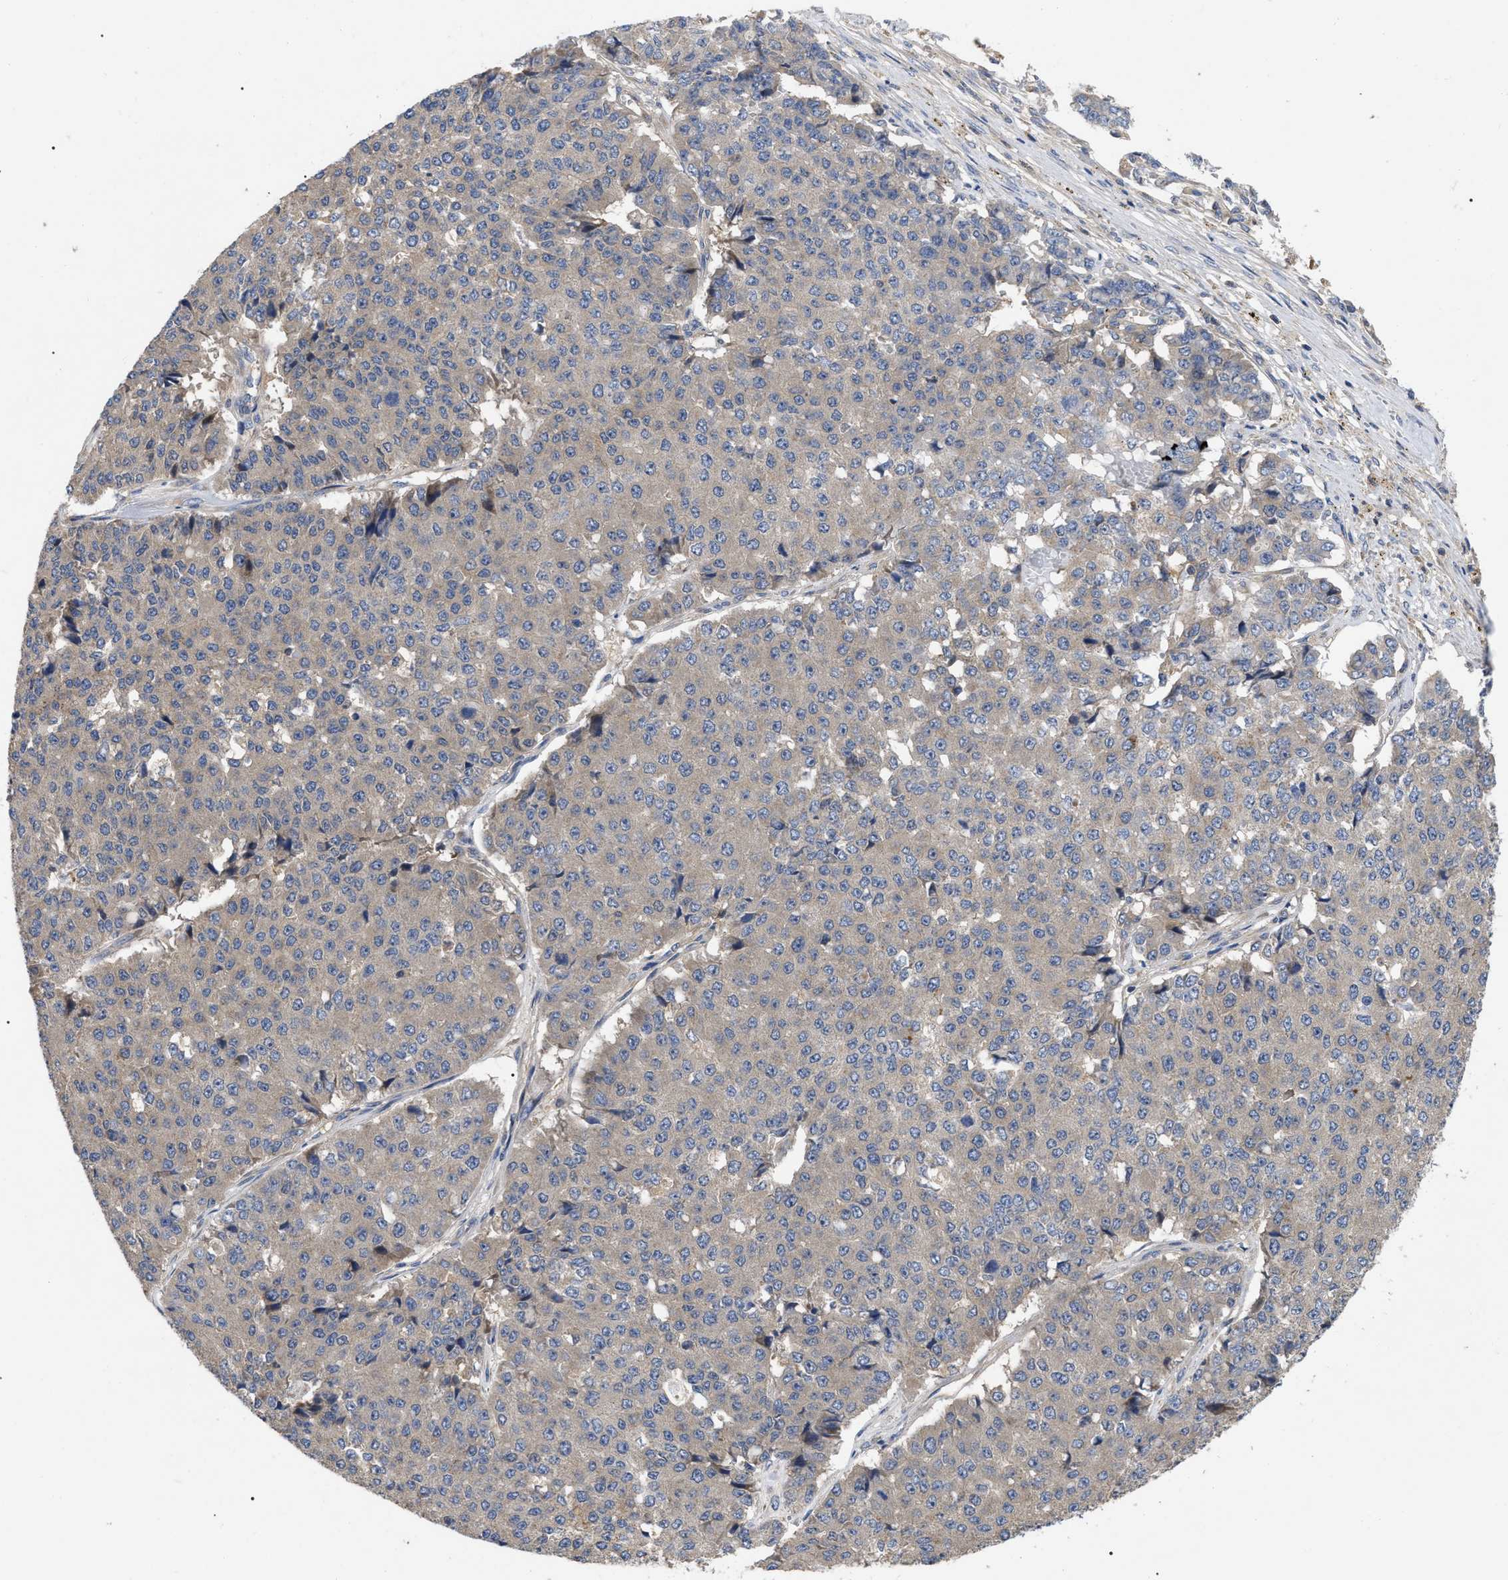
{"staining": {"intensity": "negative", "quantity": "none", "location": "none"}, "tissue": "pancreatic cancer", "cell_type": "Tumor cells", "image_type": "cancer", "snomed": [{"axis": "morphology", "description": "Adenocarcinoma, NOS"}, {"axis": "topography", "description": "Pancreas"}], "caption": "DAB (3,3'-diaminobenzidine) immunohistochemical staining of pancreatic cancer (adenocarcinoma) demonstrates no significant staining in tumor cells. (Brightfield microscopy of DAB IHC at high magnification).", "gene": "RAP1GDS1", "patient": {"sex": "male", "age": 50}}